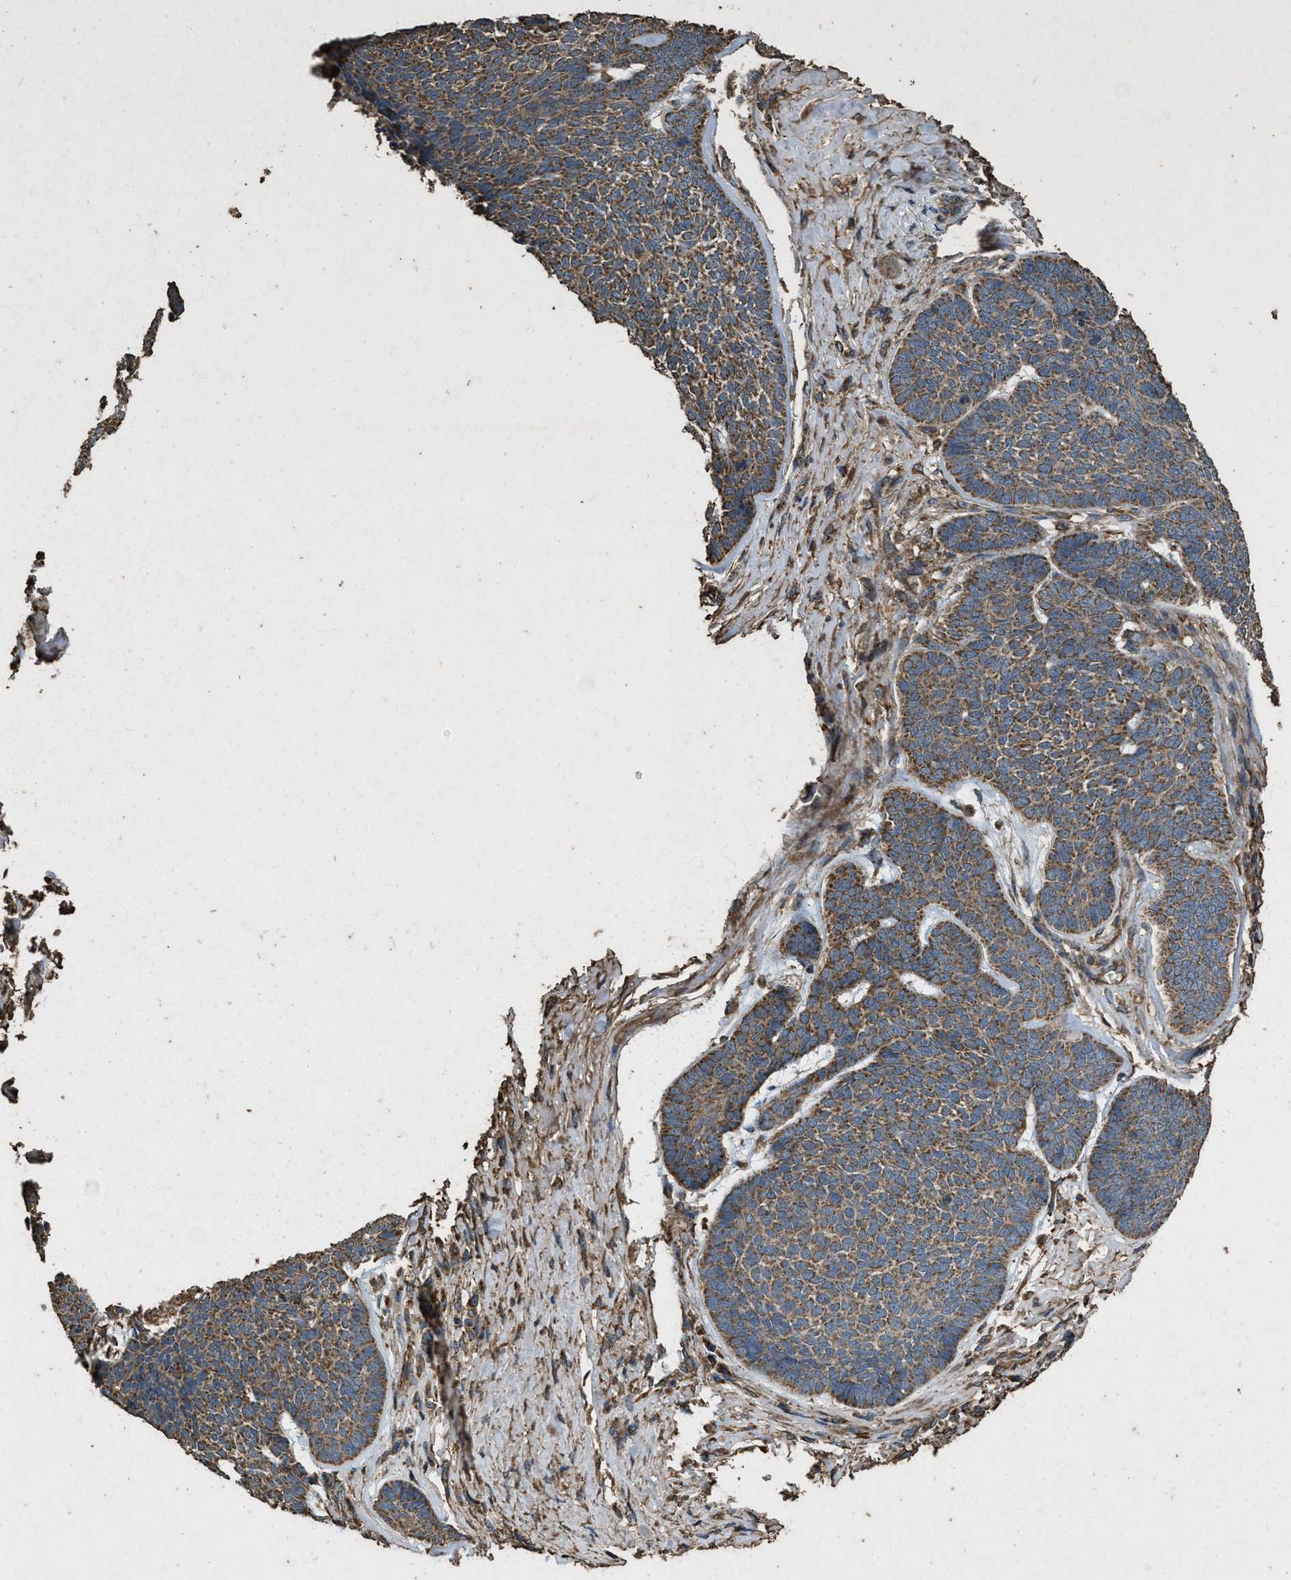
{"staining": {"intensity": "moderate", "quantity": ">75%", "location": "cytoplasmic/membranous"}, "tissue": "skin cancer", "cell_type": "Tumor cells", "image_type": "cancer", "snomed": [{"axis": "morphology", "description": "Basal cell carcinoma"}, {"axis": "topography", "description": "Skin"}], "caption": "This micrograph shows immunohistochemistry (IHC) staining of human skin cancer (basal cell carcinoma), with medium moderate cytoplasmic/membranous positivity in approximately >75% of tumor cells.", "gene": "CYRIA", "patient": {"sex": "male", "age": 84}}